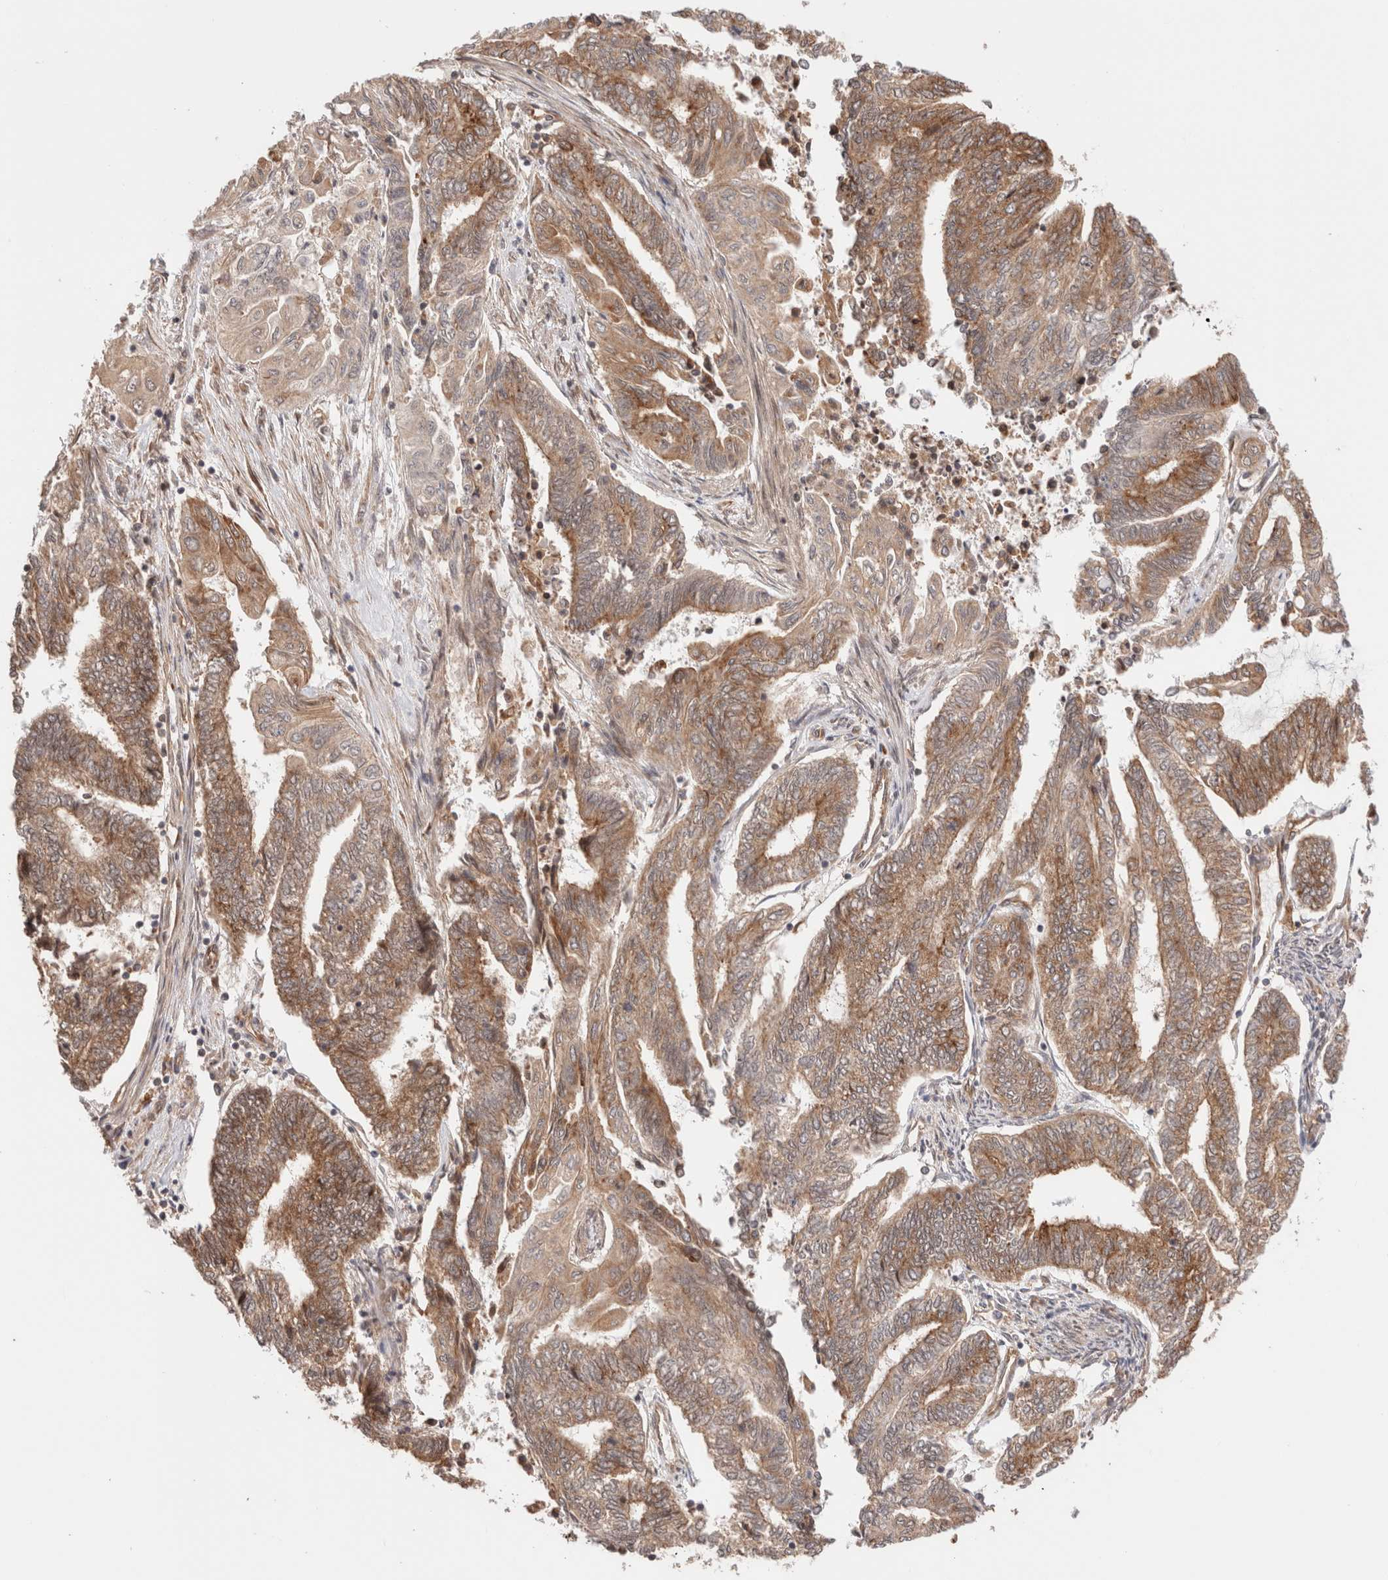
{"staining": {"intensity": "moderate", "quantity": ">75%", "location": "cytoplasmic/membranous"}, "tissue": "endometrial cancer", "cell_type": "Tumor cells", "image_type": "cancer", "snomed": [{"axis": "morphology", "description": "Adenocarcinoma, NOS"}, {"axis": "topography", "description": "Uterus"}, {"axis": "topography", "description": "Endometrium"}], "caption": "A micrograph showing moderate cytoplasmic/membranous expression in approximately >75% of tumor cells in adenocarcinoma (endometrial), as visualized by brown immunohistochemical staining.", "gene": "SIKE1", "patient": {"sex": "female", "age": 70}}